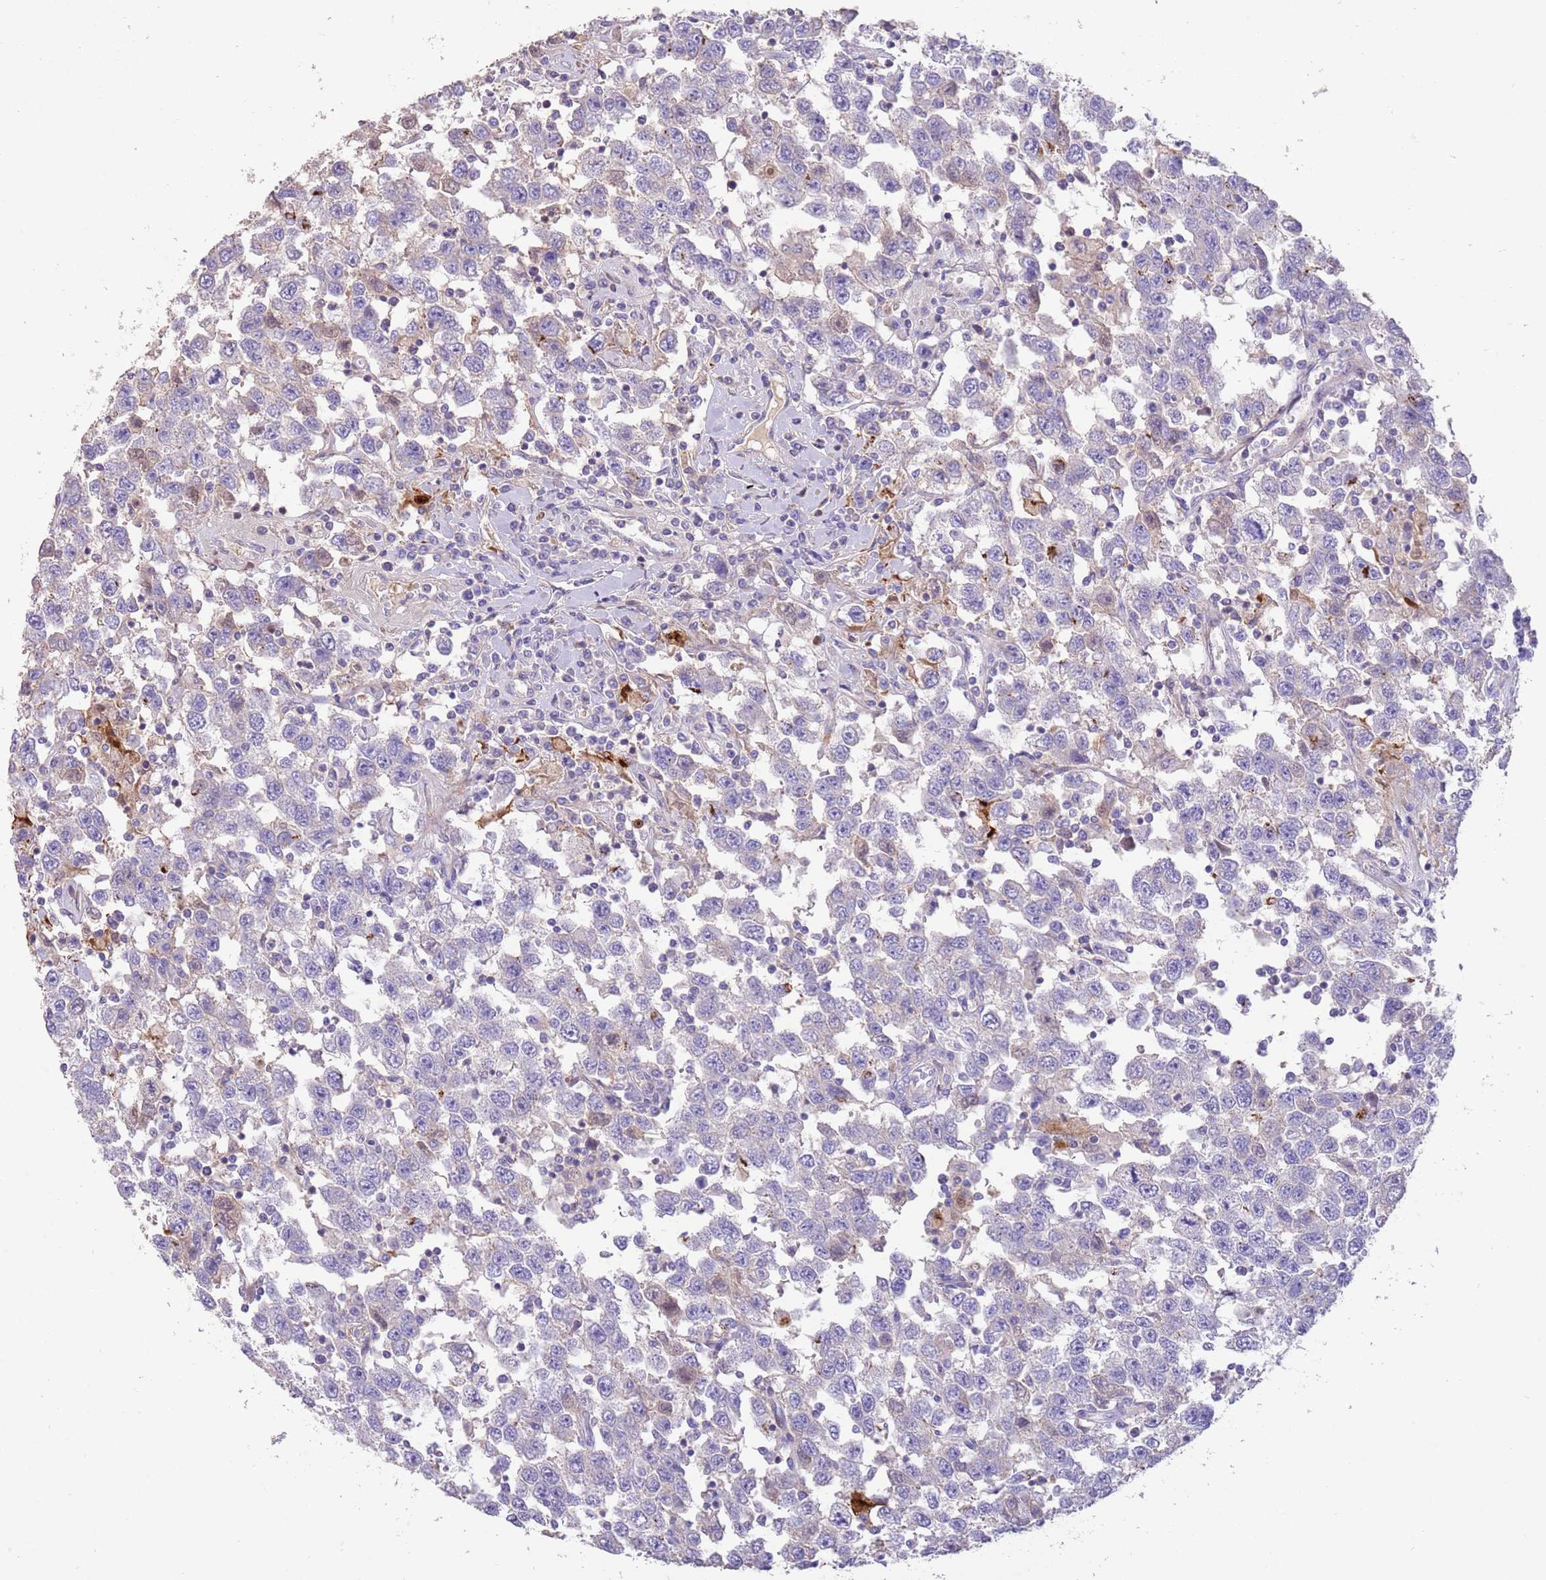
{"staining": {"intensity": "negative", "quantity": "none", "location": "none"}, "tissue": "testis cancer", "cell_type": "Tumor cells", "image_type": "cancer", "snomed": [{"axis": "morphology", "description": "Seminoma, NOS"}, {"axis": "topography", "description": "Testis"}], "caption": "The micrograph demonstrates no significant positivity in tumor cells of seminoma (testis). The staining is performed using DAB (3,3'-diaminobenzidine) brown chromogen with nuclei counter-stained in using hematoxylin.", "gene": "SFTPA1", "patient": {"sex": "male", "age": 41}}